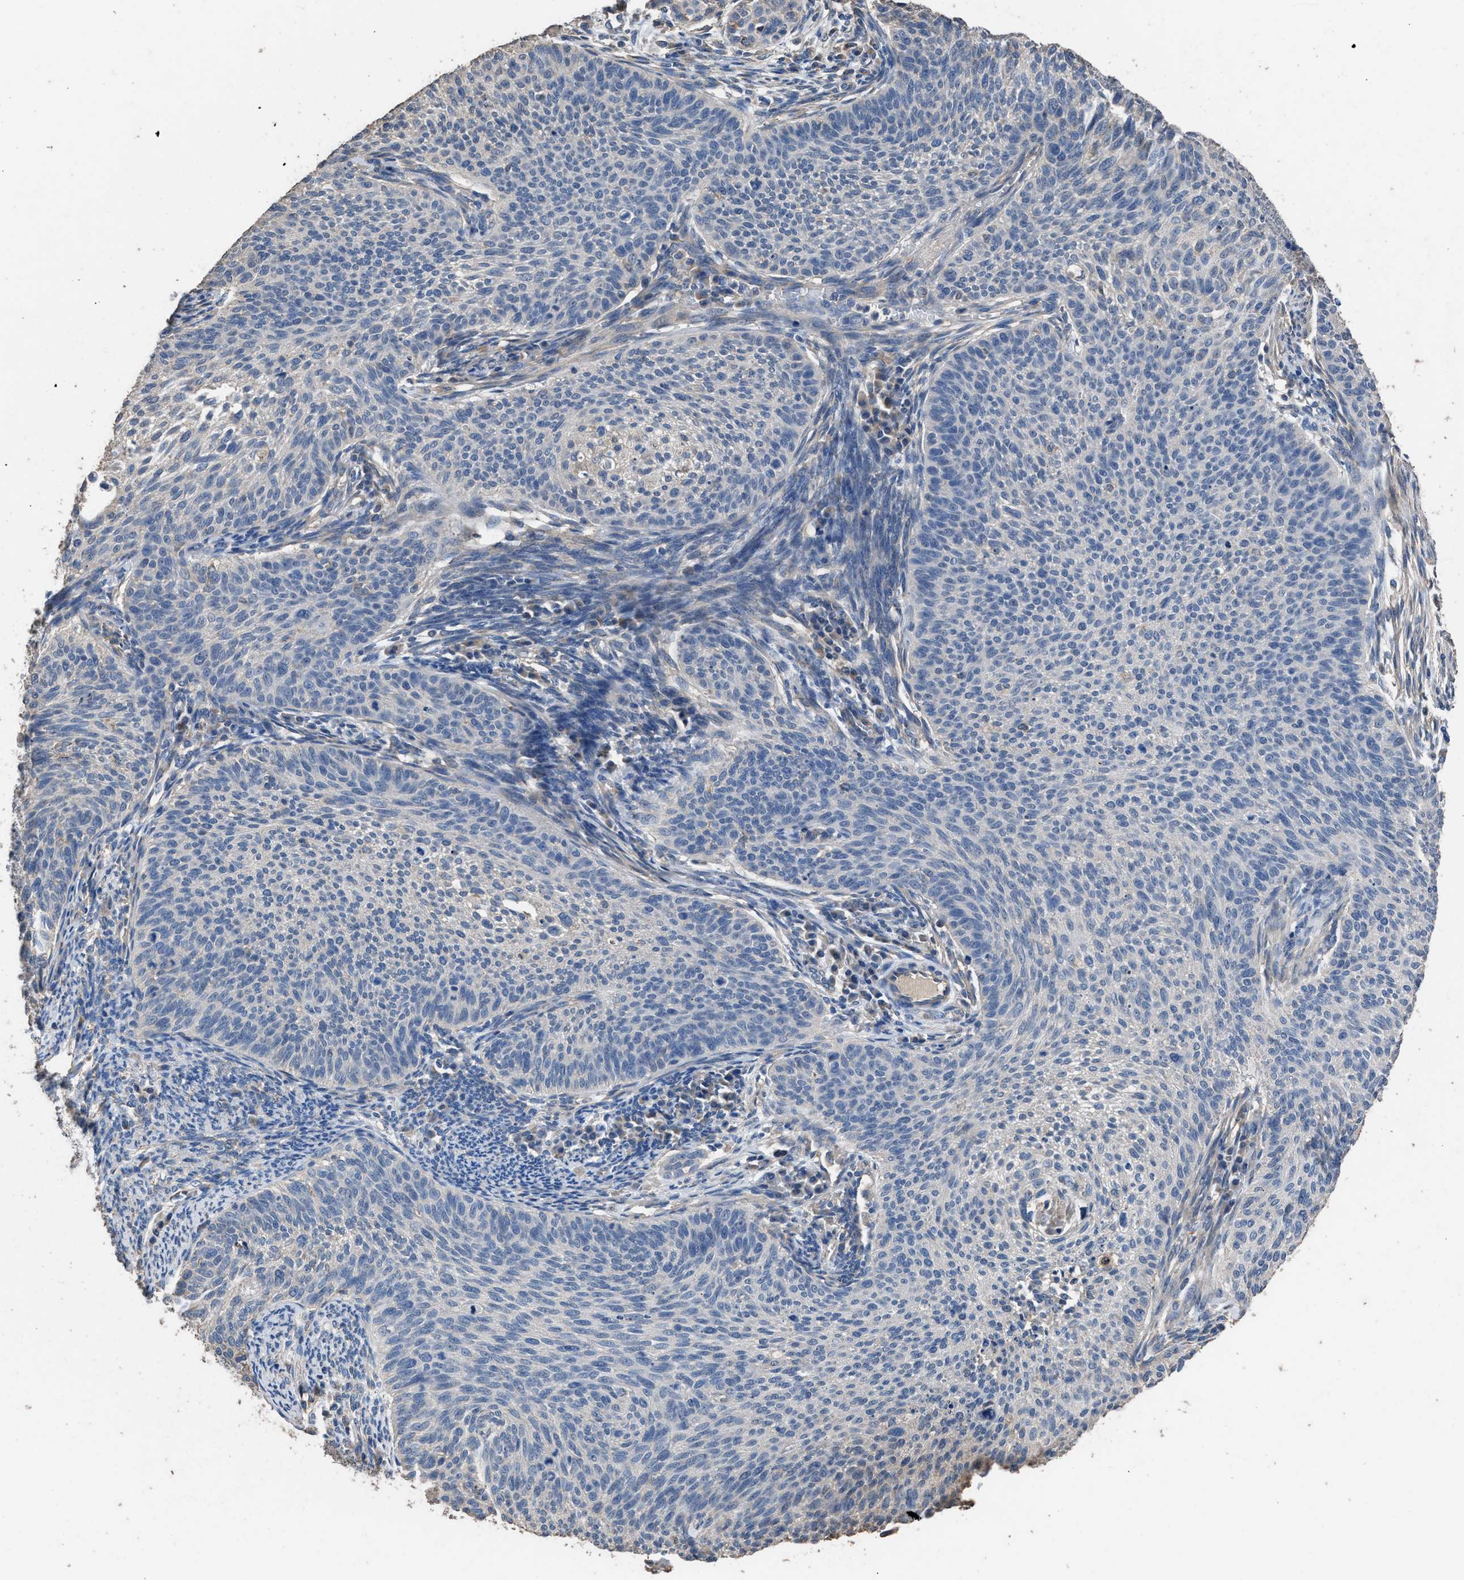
{"staining": {"intensity": "negative", "quantity": "none", "location": "none"}, "tissue": "cervical cancer", "cell_type": "Tumor cells", "image_type": "cancer", "snomed": [{"axis": "morphology", "description": "Squamous cell carcinoma, NOS"}, {"axis": "topography", "description": "Cervix"}], "caption": "The immunohistochemistry (IHC) image has no significant positivity in tumor cells of cervical cancer tissue.", "gene": "ITSN1", "patient": {"sex": "female", "age": 70}}